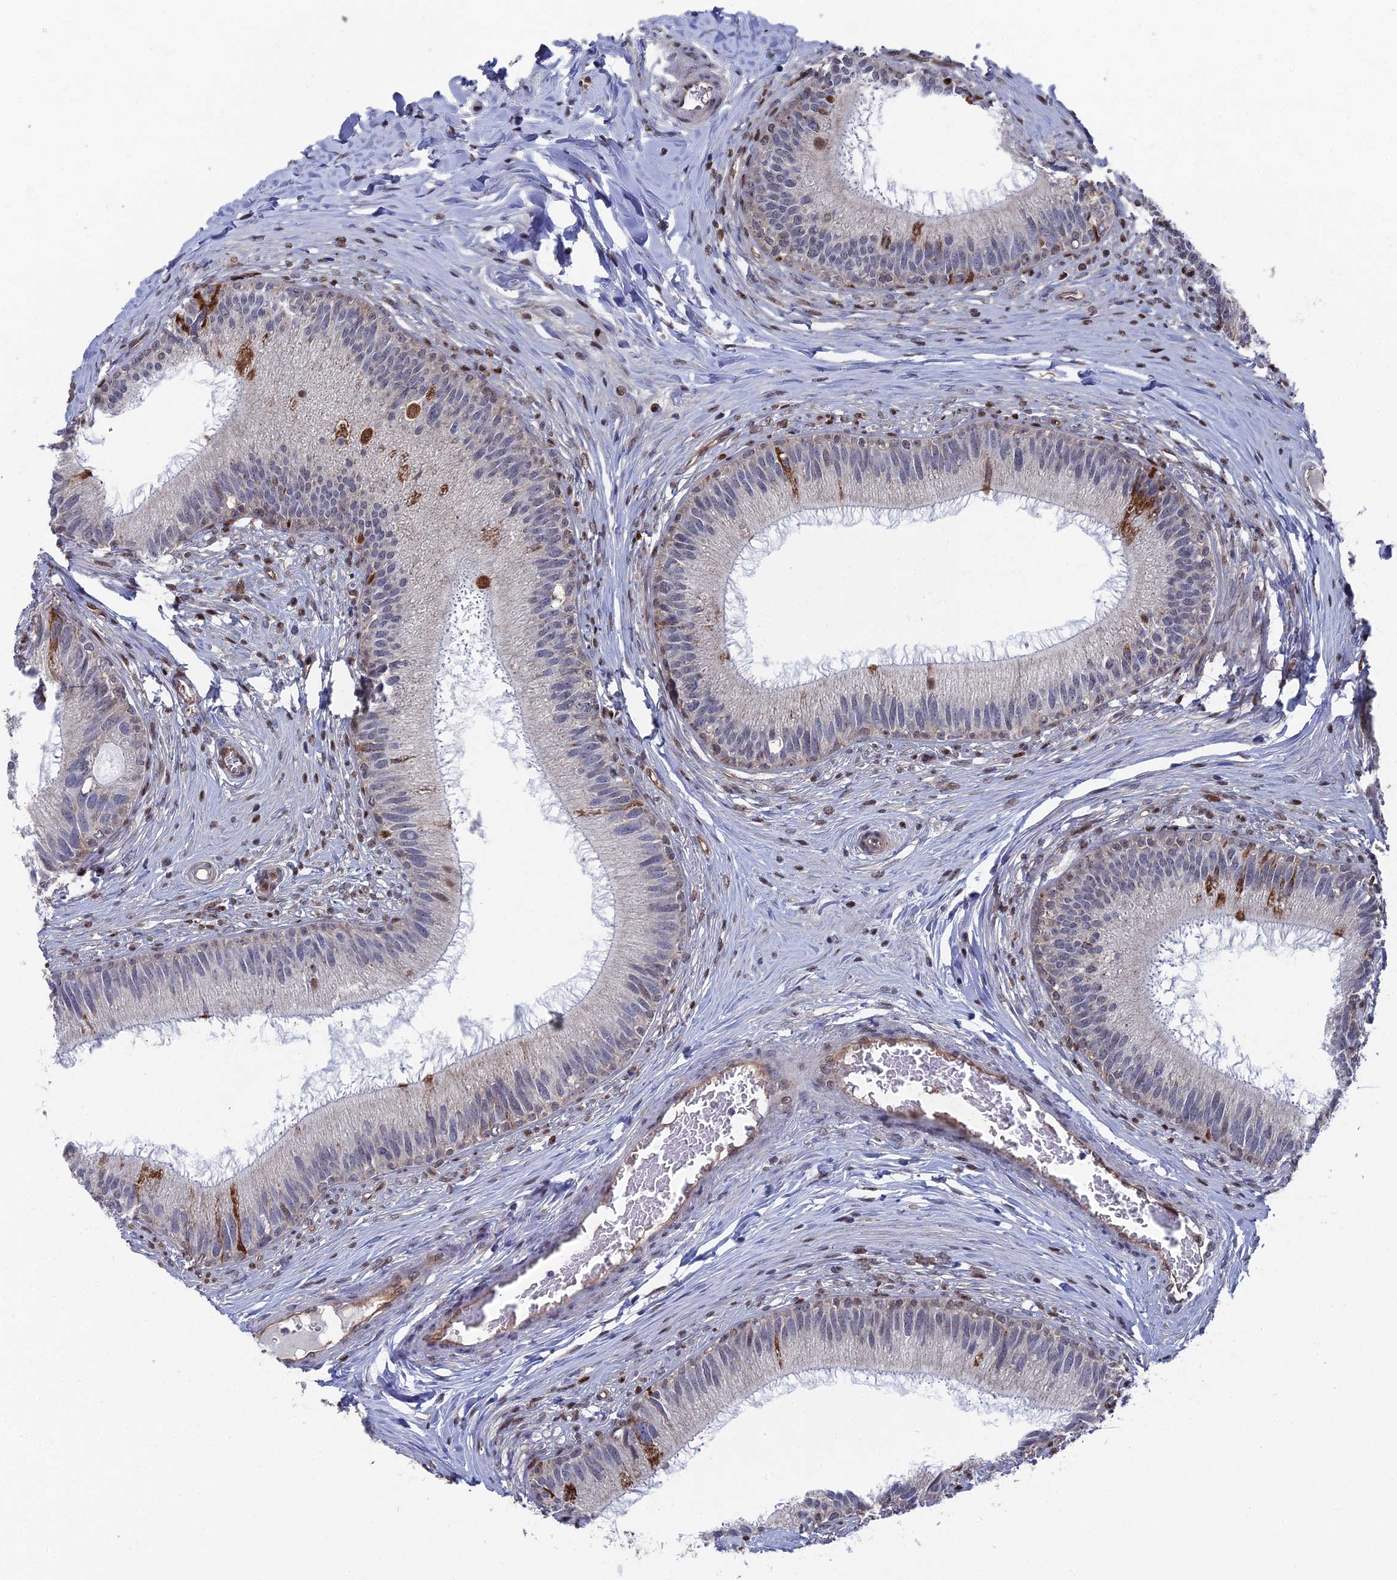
{"staining": {"intensity": "weak", "quantity": "<25%", "location": "cytoplasmic/membranous"}, "tissue": "epididymis", "cell_type": "Glandular cells", "image_type": "normal", "snomed": [{"axis": "morphology", "description": "Normal tissue, NOS"}, {"axis": "topography", "description": "Epididymis"}], "caption": "This is a histopathology image of immunohistochemistry (IHC) staining of normal epididymis, which shows no expression in glandular cells. The staining was performed using DAB (3,3'-diaminobenzidine) to visualize the protein expression in brown, while the nuclei were stained in blue with hematoxylin (Magnification: 20x).", "gene": "UNC5D", "patient": {"sex": "male", "age": 27}}